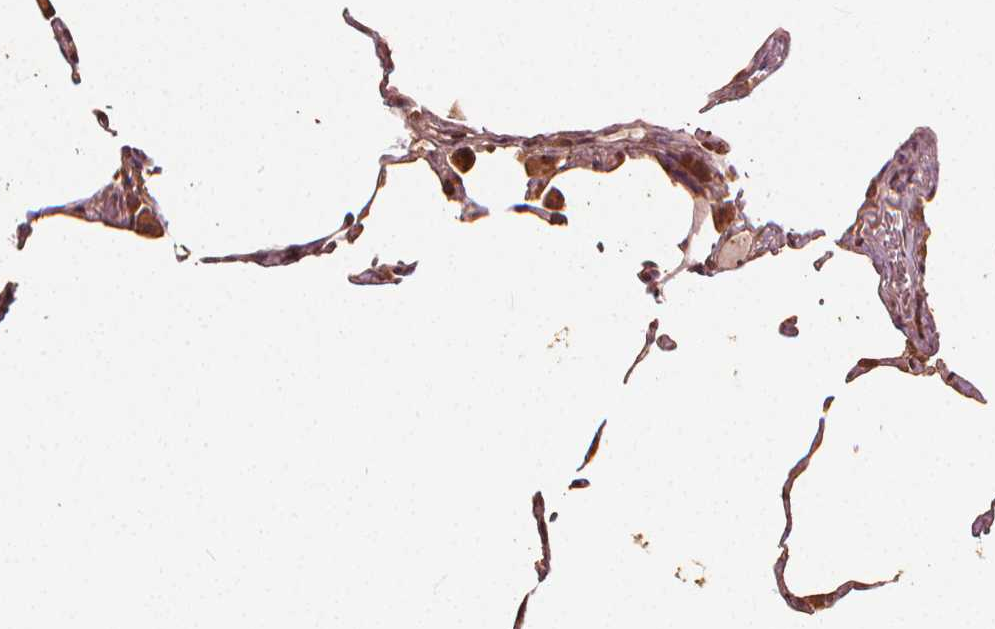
{"staining": {"intensity": "moderate", "quantity": ">75%", "location": "cytoplasmic/membranous,nuclear"}, "tissue": "lung", "cell_type": "Alveolar cells", "image_type": "normal", "snomed": [{"axis": "morphology", "description": "Normal tissue, NOS"}, {"axis": "topography", "description": "Lung"}], "caption": "IHC of benign lung shows medium levels of moderate cytoplasmic/membranous,nuclear expression in about >75% of alveolar cells.", "gene": "NPC1", "patient": {"sex": "female", "age": 57}}